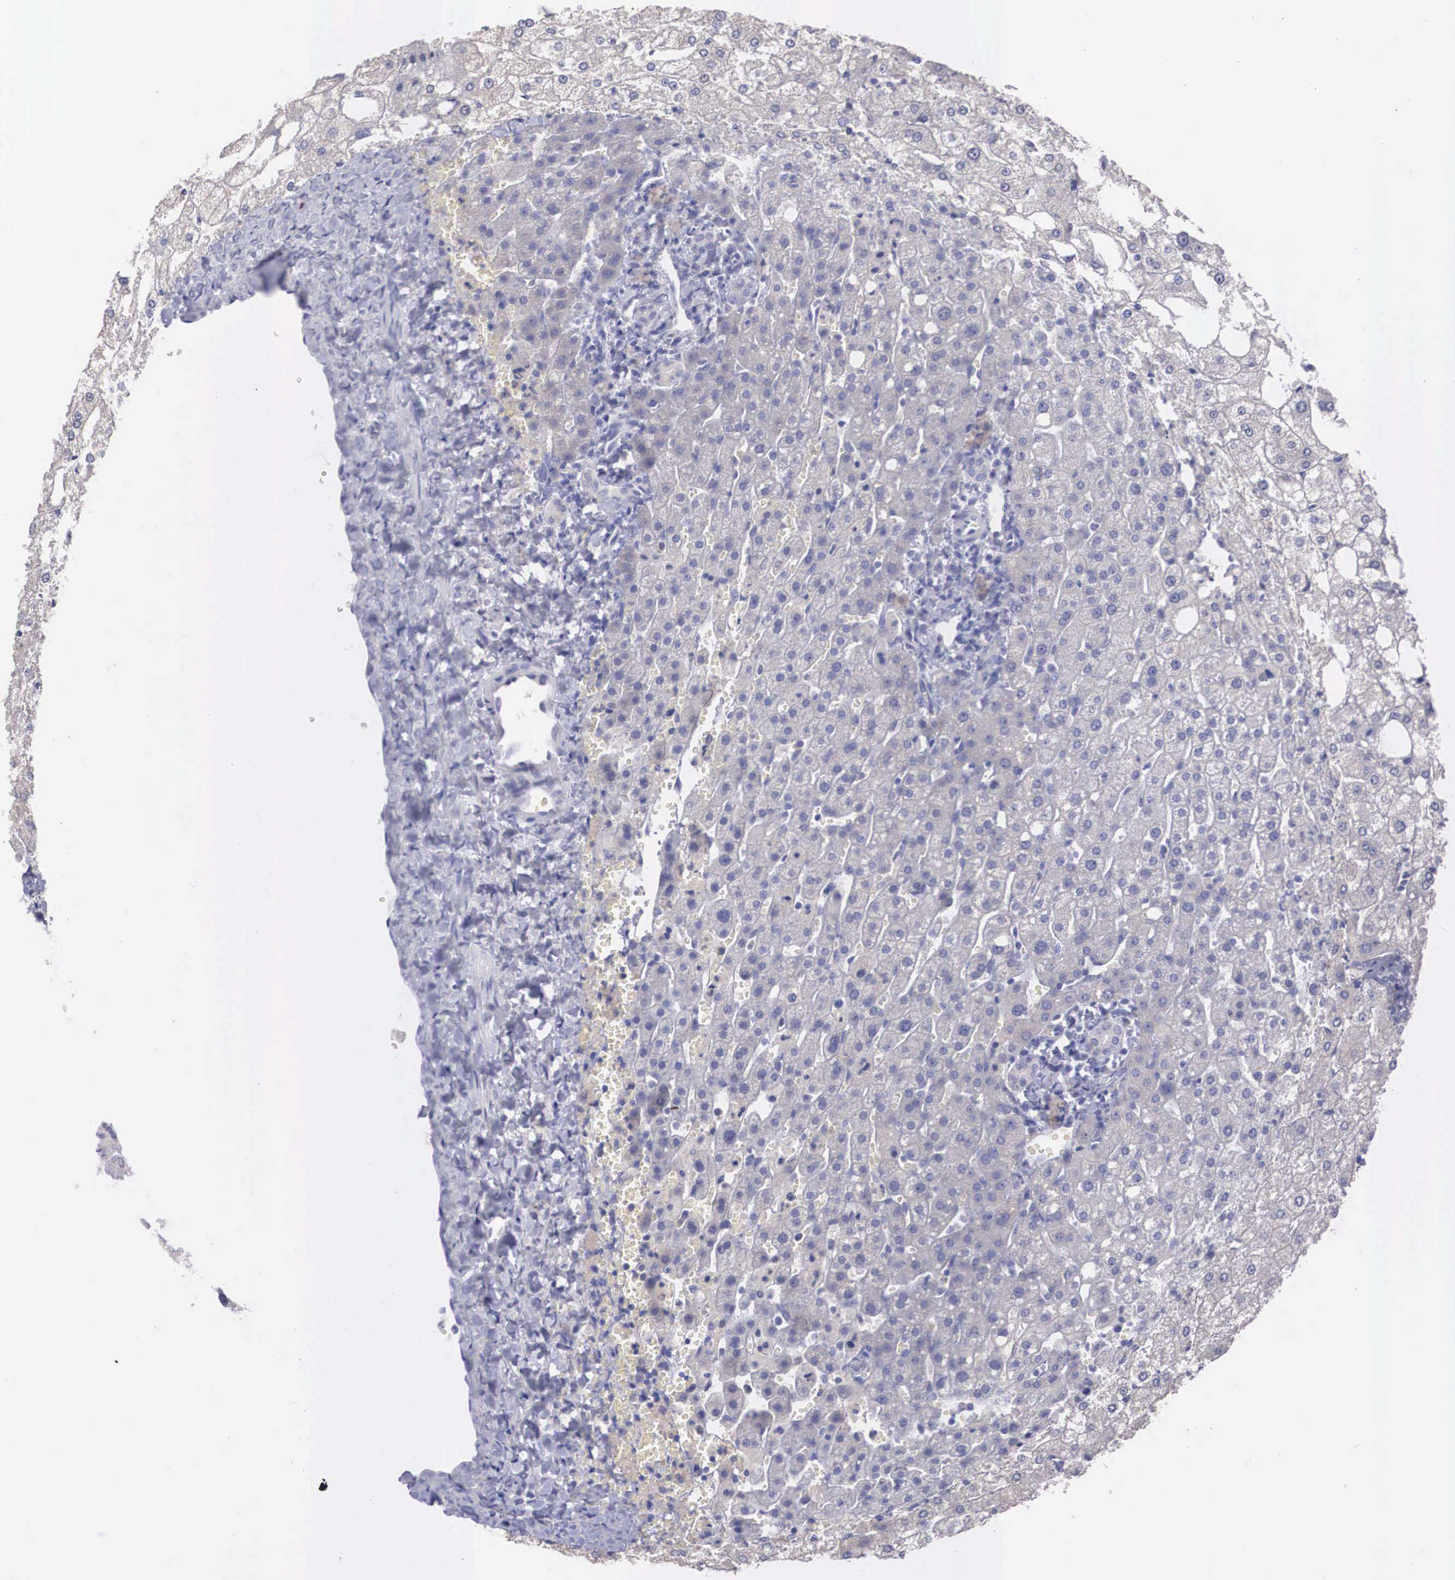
{"staining": {"intensity": "negative", "quantity": "none", "location": "none"}, "tissue": "liver", "cell_type": "Cholangiocytes", "image_type": "normal", "snomed": [{"axis": "morphology", "description": "Normal tissue, NOS"}, {"axis": "morphology", "description": "Adenocarcinoma, metastatic, NOS"}, {"axis": "topography", "description": "Liver"}], "caption": "DAB immunohistochemical staining of unremarkable liver displays no significant staining in cholangiocytes.", "gene": "REPS2", "patient": {"sex": "male", "age": 38}}